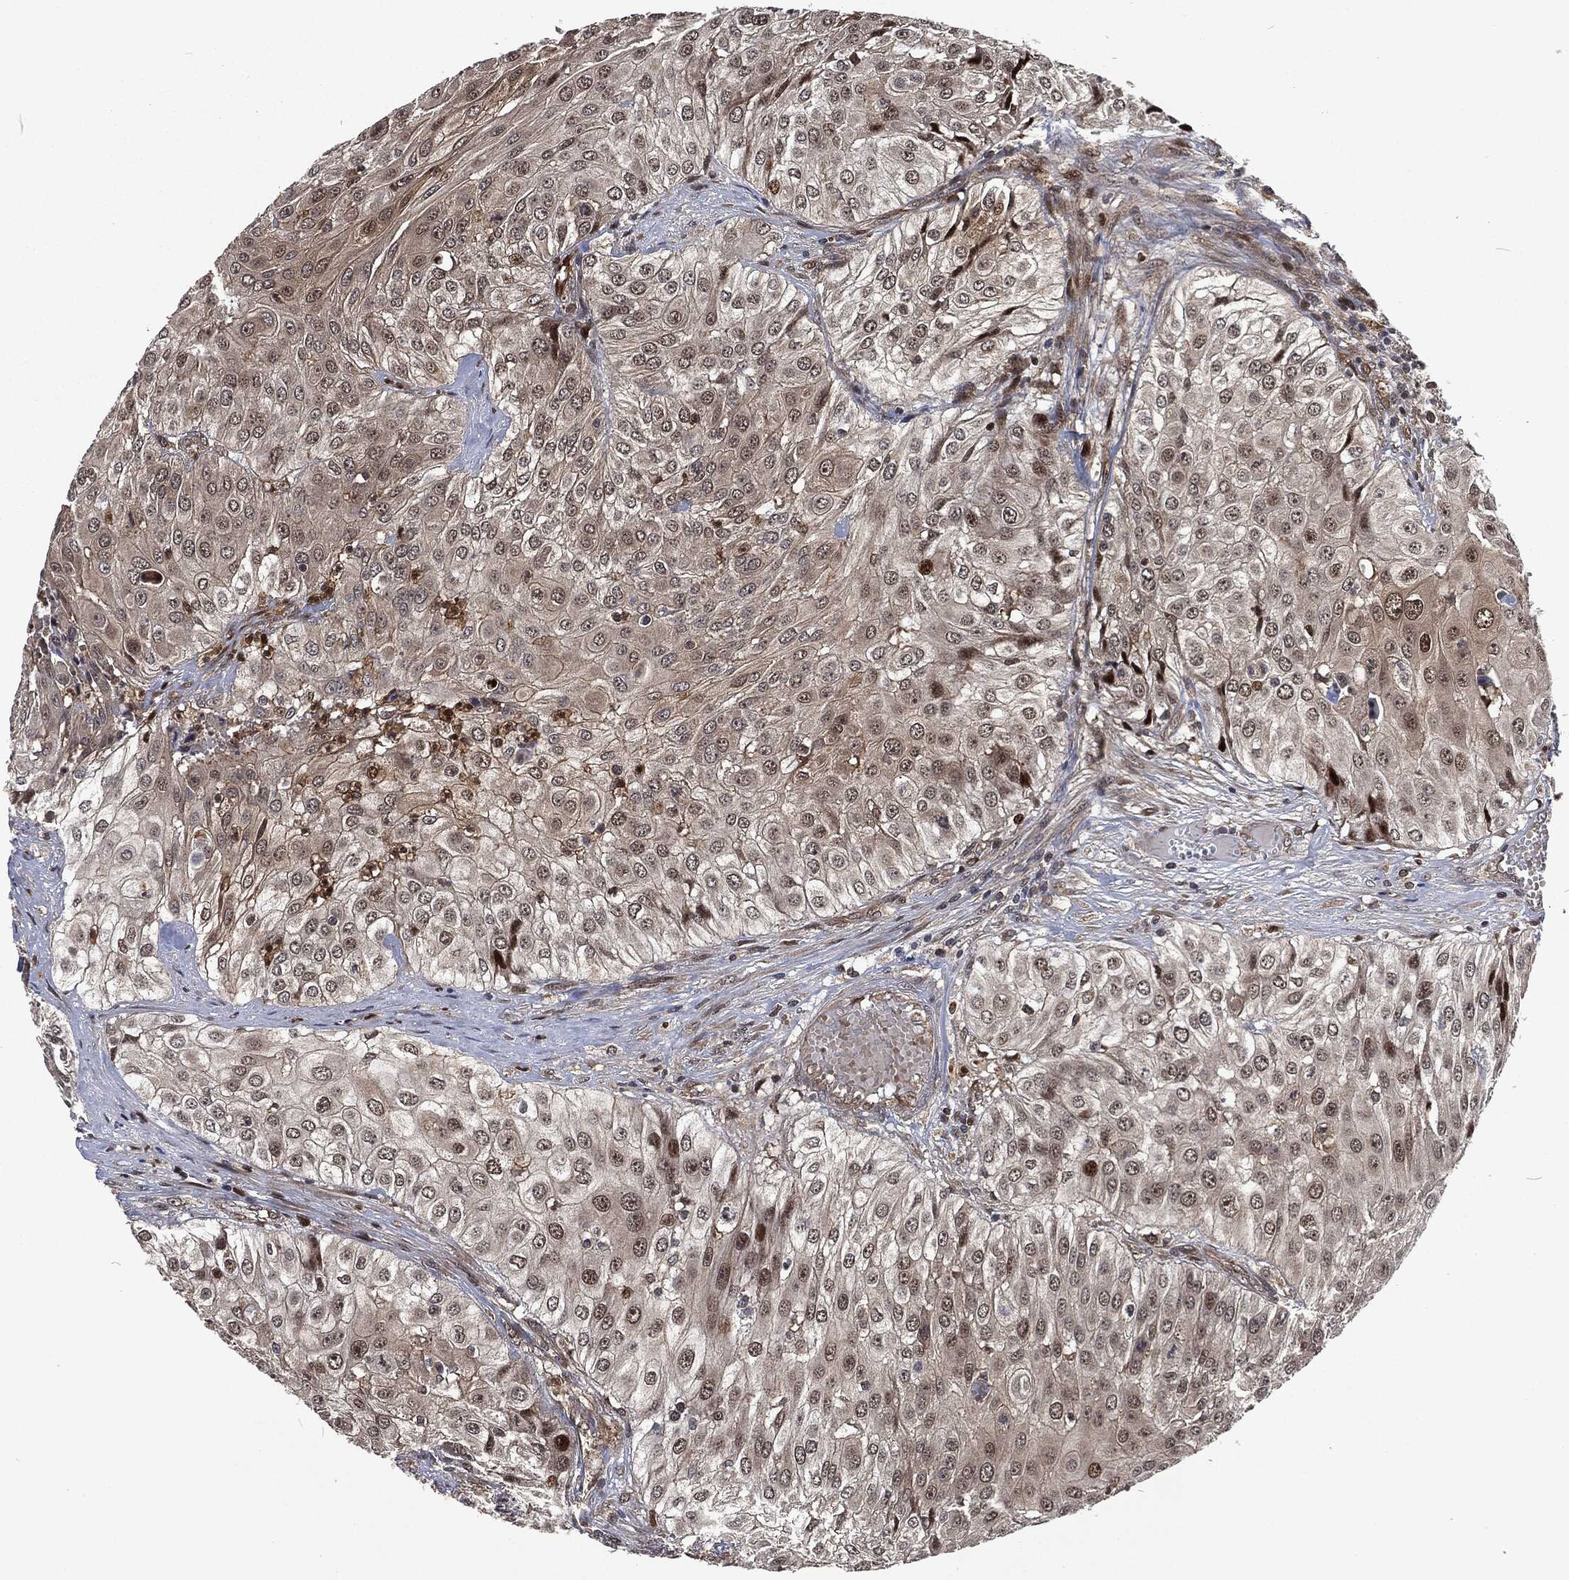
{"staining": {"intensity": "weak", "quantity": "<25%", "location": "cytoplasmic/membranous"}, "tissue": "urothelial cancer", "cell_type": "Tumor cells", "image_type": "cancer", "snomed": [{"axis": "morphology", "description": "Urothelial carcinoma, High grade"}, {"axis": "topography", "description": "Urinary bladder"}], "caption": "This is an IHC micrograph of human urothelial cancer. There is no positivity in tumor cells.", "gene": "CMPK2", "patient": {"sex": "female", "age": 79}}